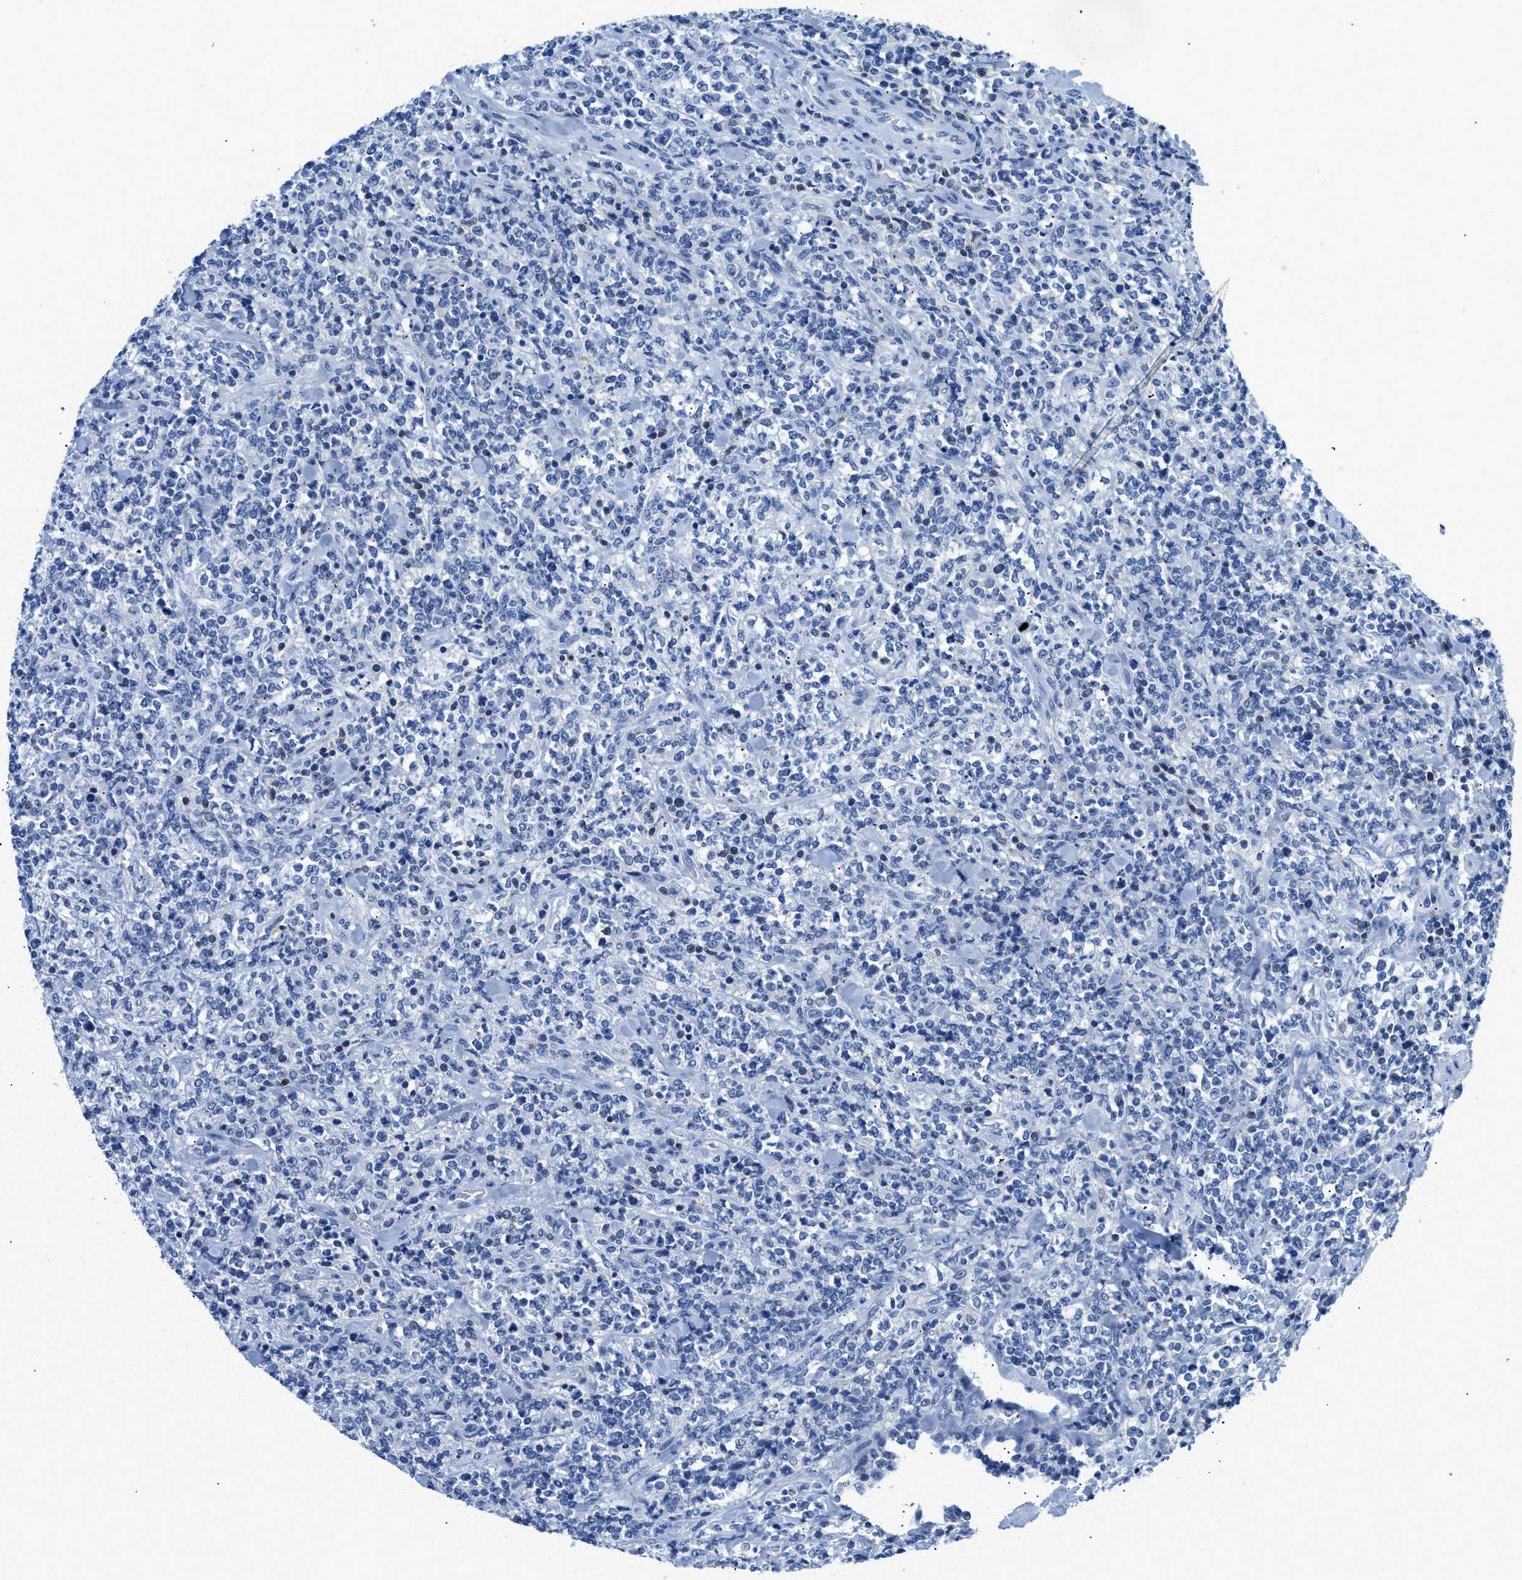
{"staining": {"intensity": "negative", "quantity": "none", "location": "none"}, "tissue": "lymphoma", "cell_type": "Tumor cells", "image_type": "cancer", "snomed": [{"axis": "morphology", "description": "Malignant lymphoma, non-Hodgkin's type, High grade"}, {"axis": "topography", "description": "Soft tissue"}], "caption": "Histopathology image shows no protein positivity in tumor cells of lymphoma tissue.", "gene": "NFATC2", "patient": {"sex": "male", "age": 18}}